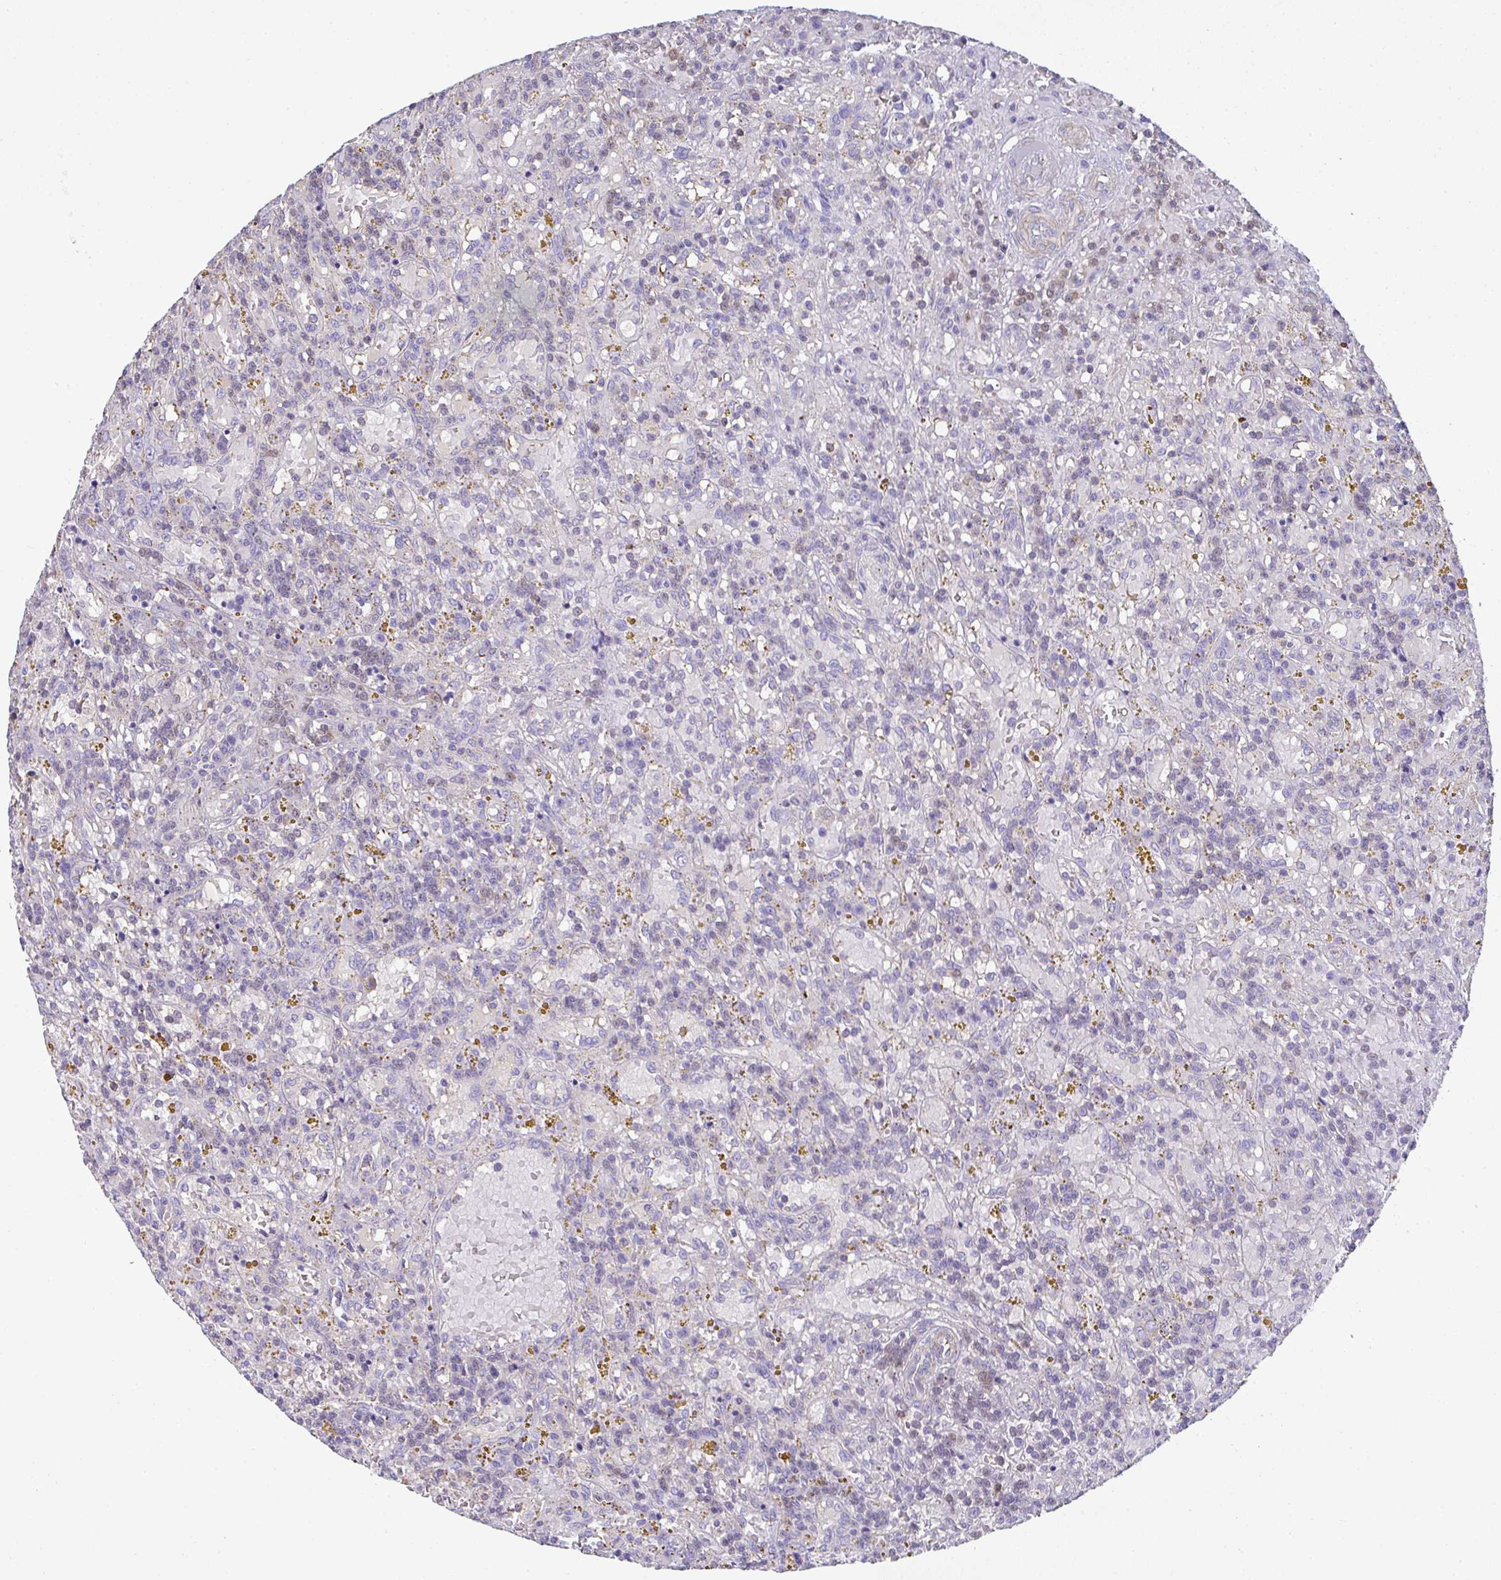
{"staining": {"intensity": "negative", "quantity": "none", "location": "none"}, "tissue": "lymphoma", "cell_type": "Tumor cells", "image_type": "cancer", "snomed": [{"axis": "morphology", "description": "Malignant lymphoma, non-Hodgkin's type, Low grade"}, {"axis": "topography", "description": "Spleen"}], "caption": "The histopathology image shows no staining of tumor cells in lymphoma. (Brightfield microscopy of DAB immunohistochemistry at high magnification).", "gene": "TNFAIP8", "patient": {"sex": "female", "age": 65}}